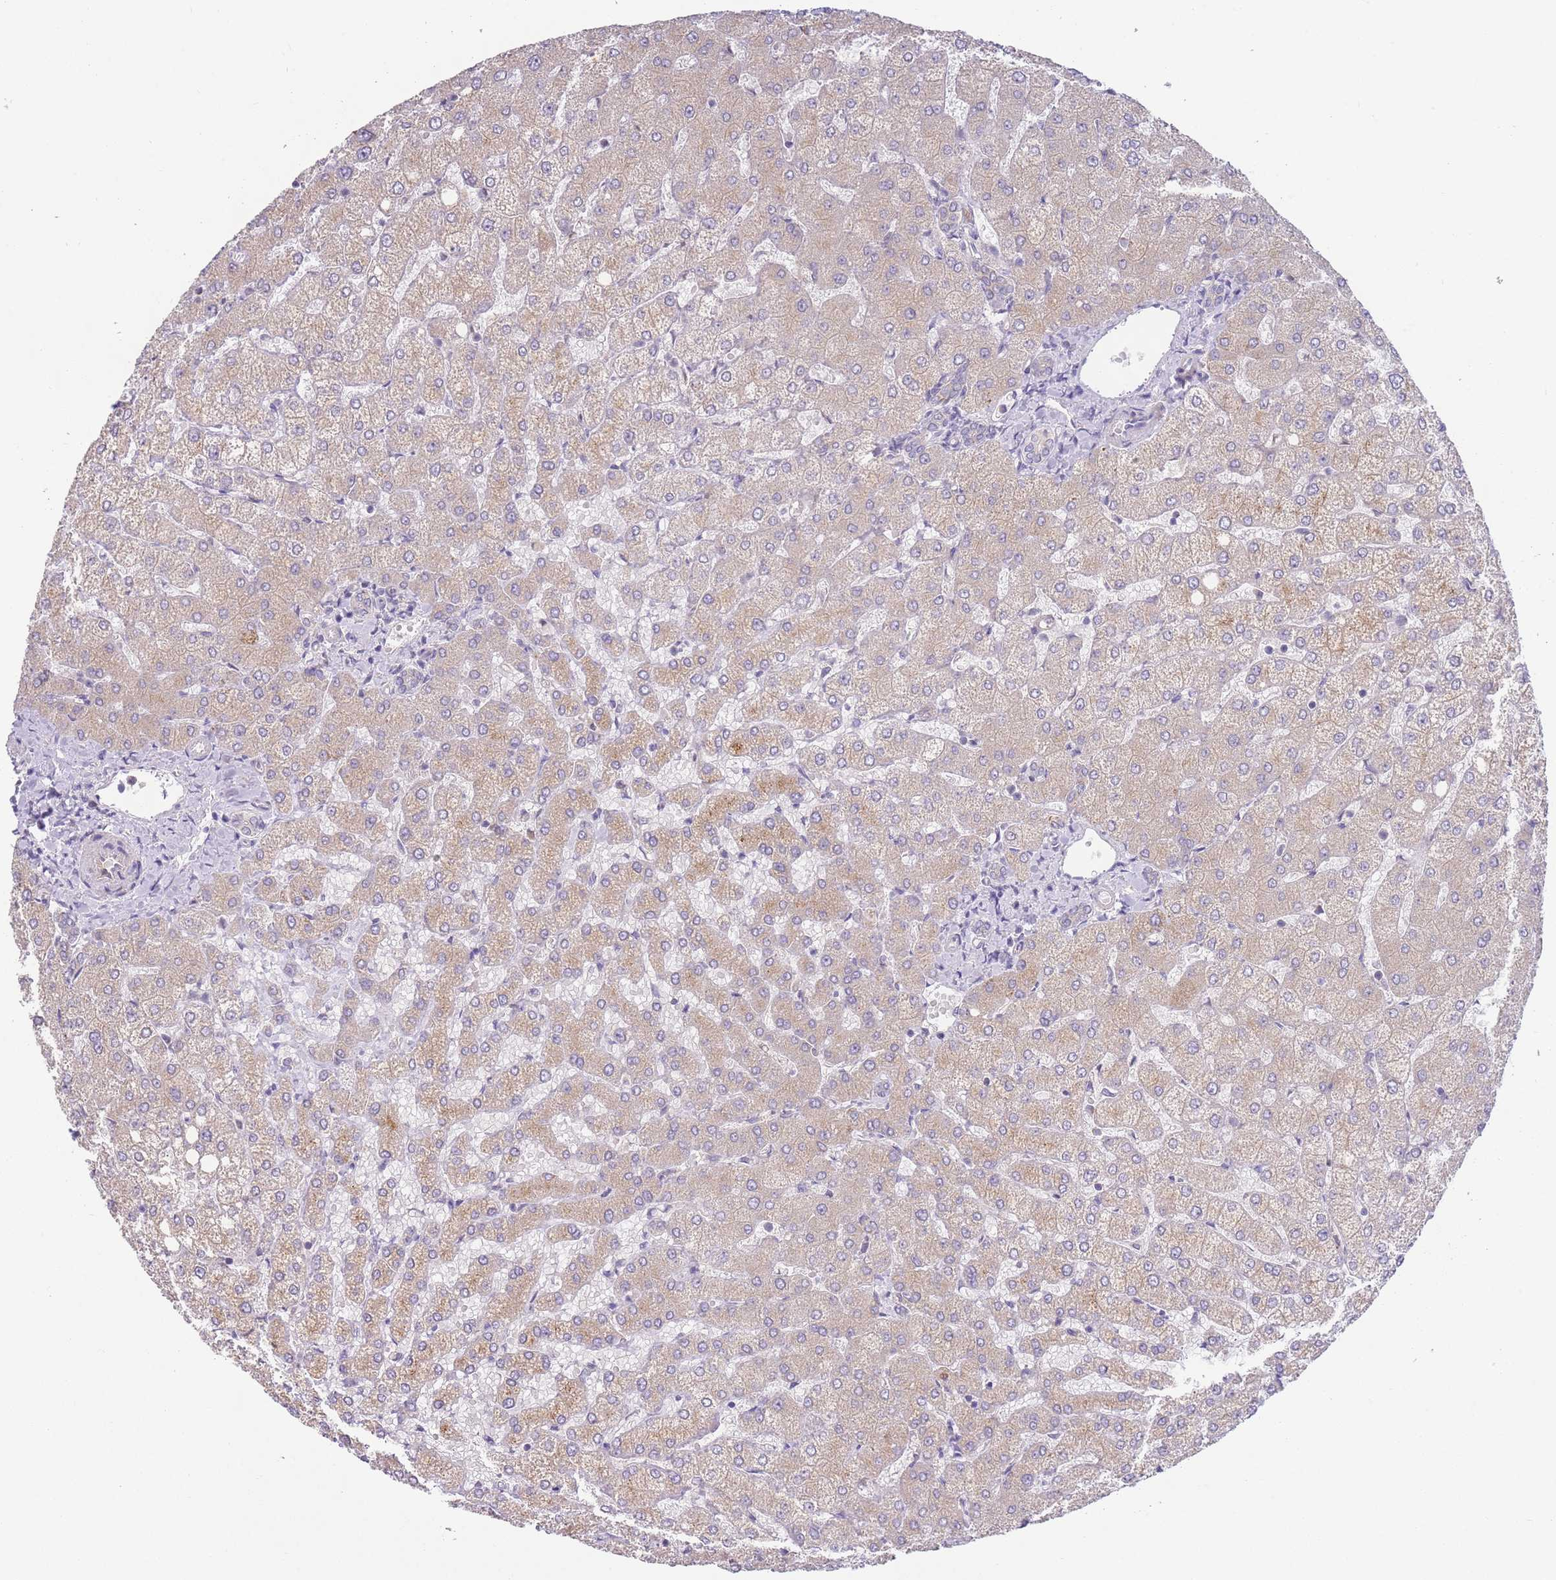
{"staining": {"intensity": "negative", "quantity": "none", "location": "none"}, "tissue": "liver", "cell_type": "Cholangiocytes", "image_type": "normal", "snomed": [{"axis": "morphology", "description": "Normal tissue, NOS"}, {"axis": "topography", "description": "Liver"}], "caption": "DAB (3,3'-diaminobenzidine) immunohistochemical staining of normal human liver displays no significant positivity in cholangiocytes.", "gene": "SKOR2", "patient": {"sex": "female", "age": 54}}